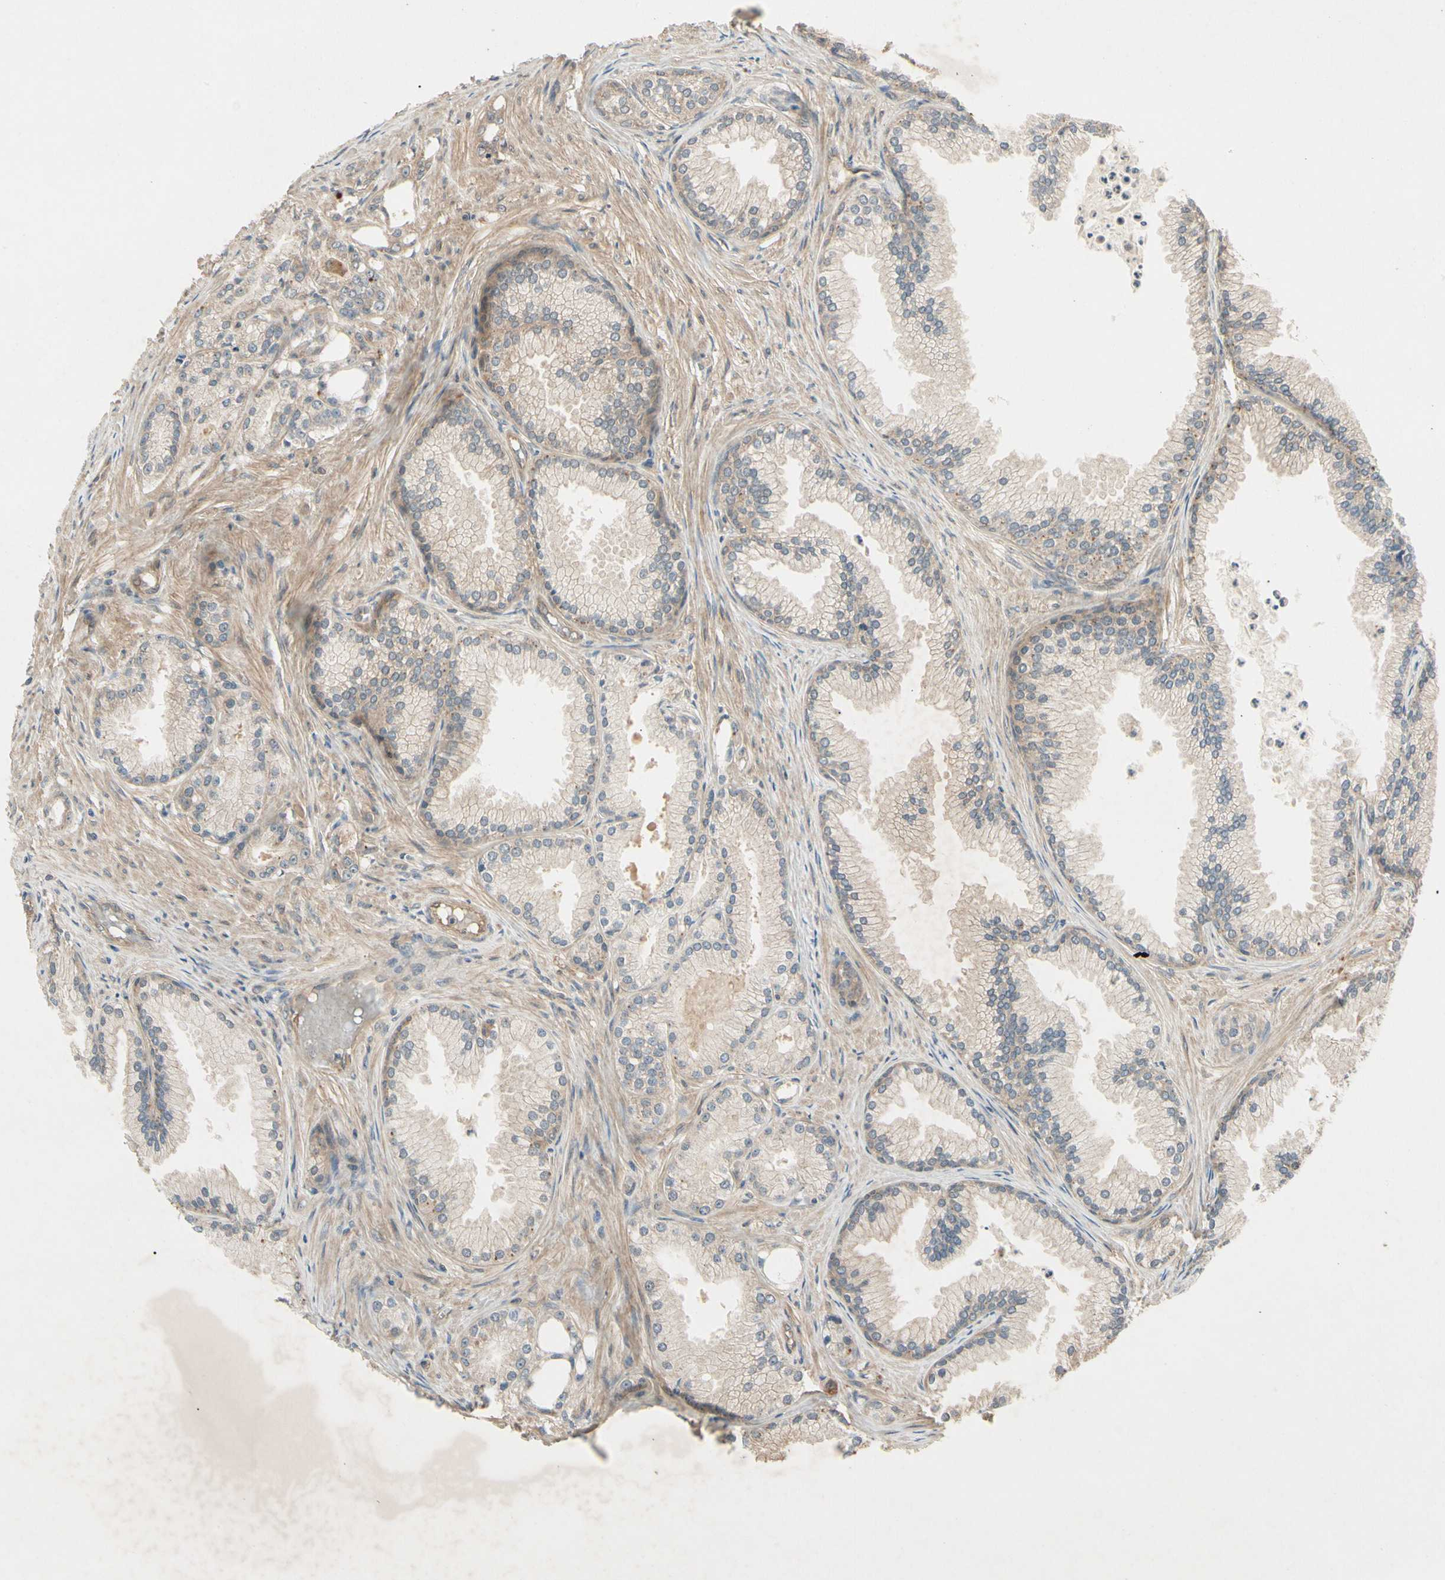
{"staining": {"intensity": "weak", "quantity": "25%-75%", "location": "cytoplasmic/membranous"}, "tissue": "prostate cancer", "cell_type": "Tumor cells", "image_type": "cancer", "snomed": [{"axis": "morphology", "description": "Adenocarcinoma, Low grade"}, {"axis": "topography", "description": "Prostate"}], "caption": "Tumor cells reveal weak cytoplasmic/membranous expression in approximately 25%-75% of cells in prostate cancer (adenocarcinoma (low-grade)).", "gene": "RNF14", "patient": {"sex": "male", "age": 72}}